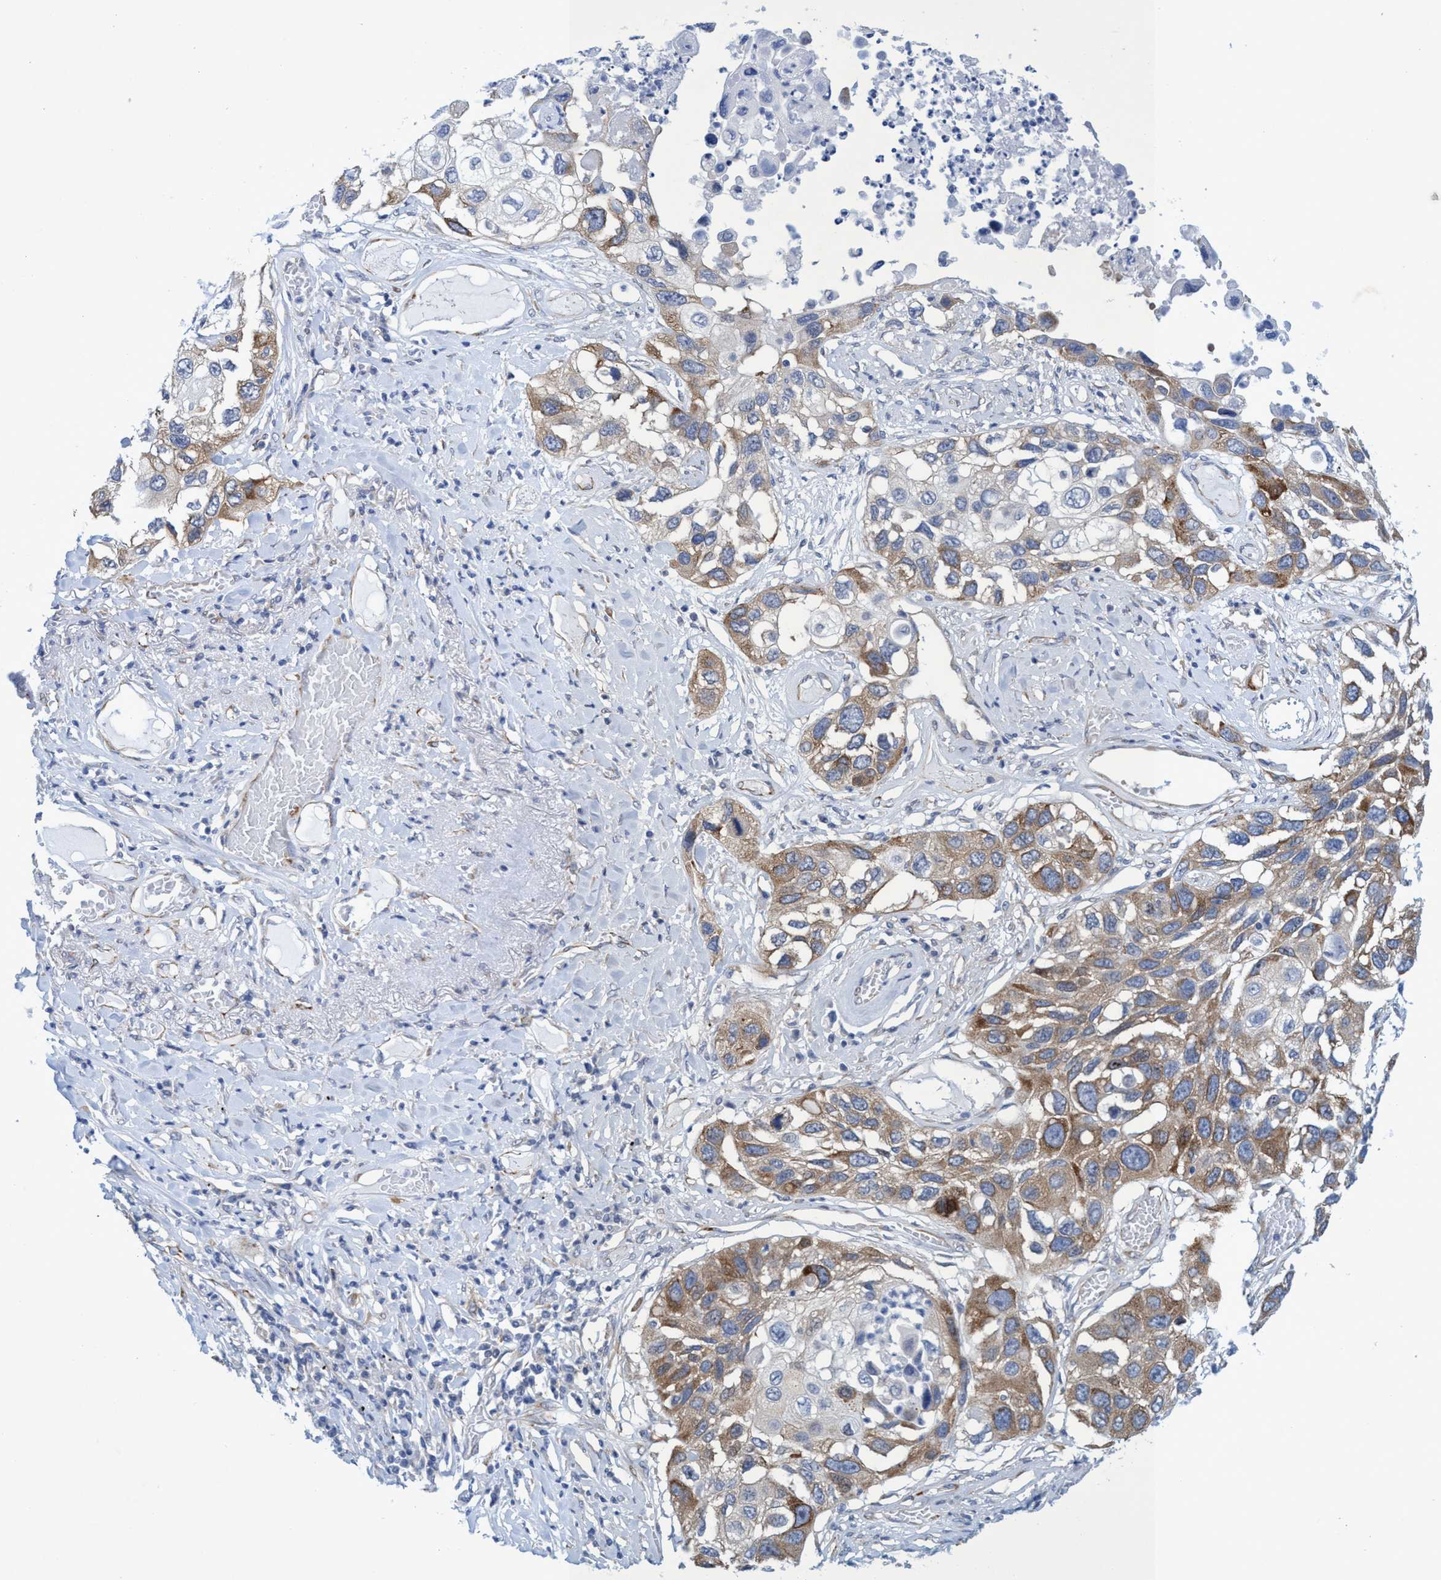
{"staining": {"intensity": "moderate", "quantity": ">75%", "location": "cytoplasmic/membranous"}, "tissue": "lung cancer", "cell_type": "Tumor cells", "image_type": "cancer", "snomed": [{"axis": "morphology", "description": "Squamous cell carcinoma, NOS"}, {"axis": "topography", "description": "Lung"}], "caption": "This is a micrograph of immunohistochemistry staining of squamous cell carcinoma (lung), which shows moderate positivity in the cytoplasmic/membranous of tumor cells.", "gene": "R3HCC1", "patient": {"sex": "male", "age": 71}}